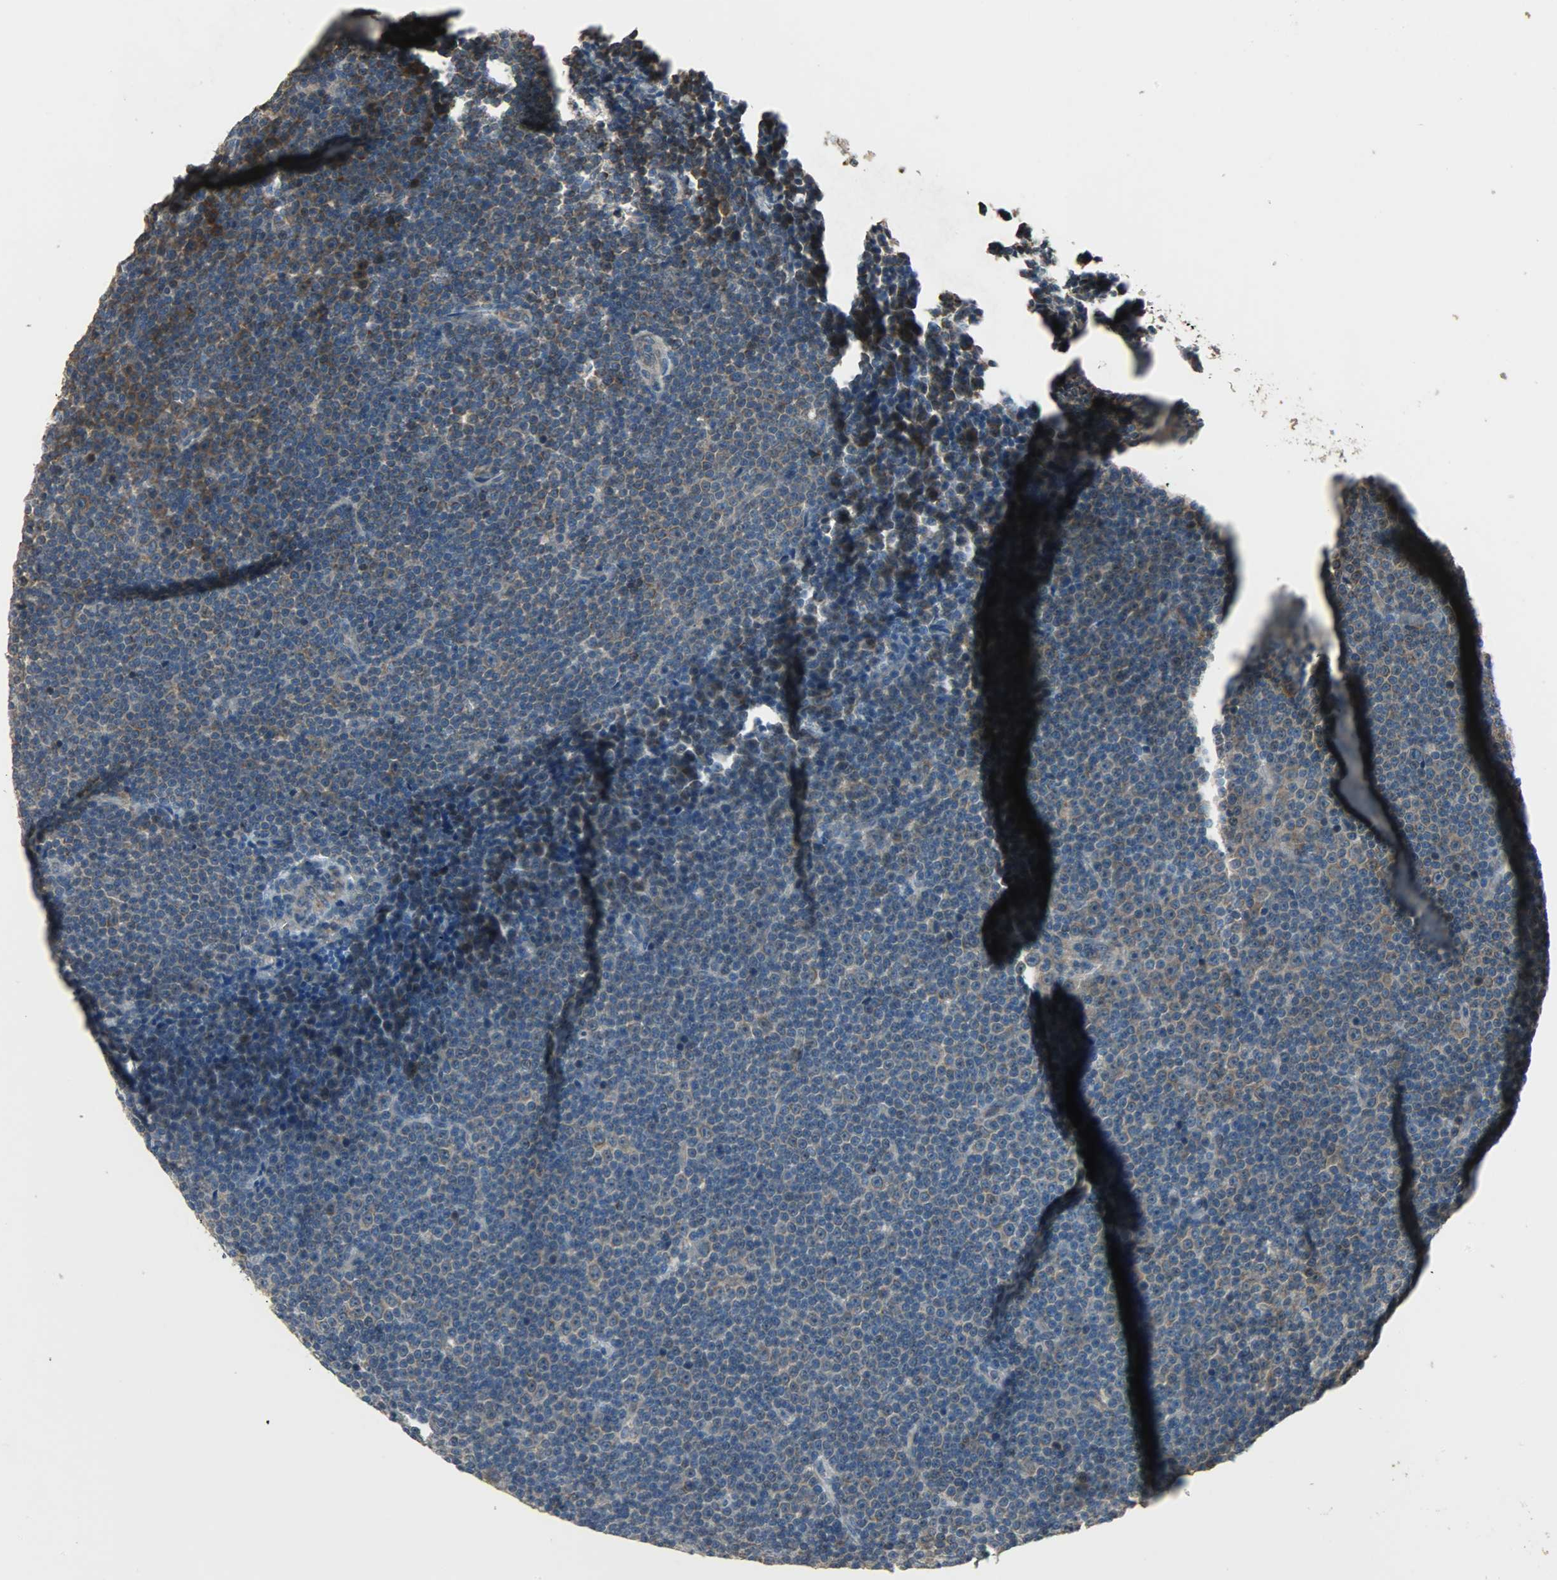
{"staining": {"intensity": "strong", "quantity": ">75%", "location": "cytoplasmic/membranous"}, "tissue": "lymphoma", "cell_type": "Tumor cells", "image_type": "cancer", "snomed": [{"axis": "morphology", "description": "Malignant lymphoma, non-Hodgkin's type, Low grade"}, {"axis": "topography", "description": "Lymph node"}], "caption": "The micrograph exhibits immunohistochemical staining of lymphoma. There is strong cytoplasmic/membranous staining is identified in about >75% of tumor cells.", "gene": "AMT", "patient": {"sex": "female", "age": 67}}